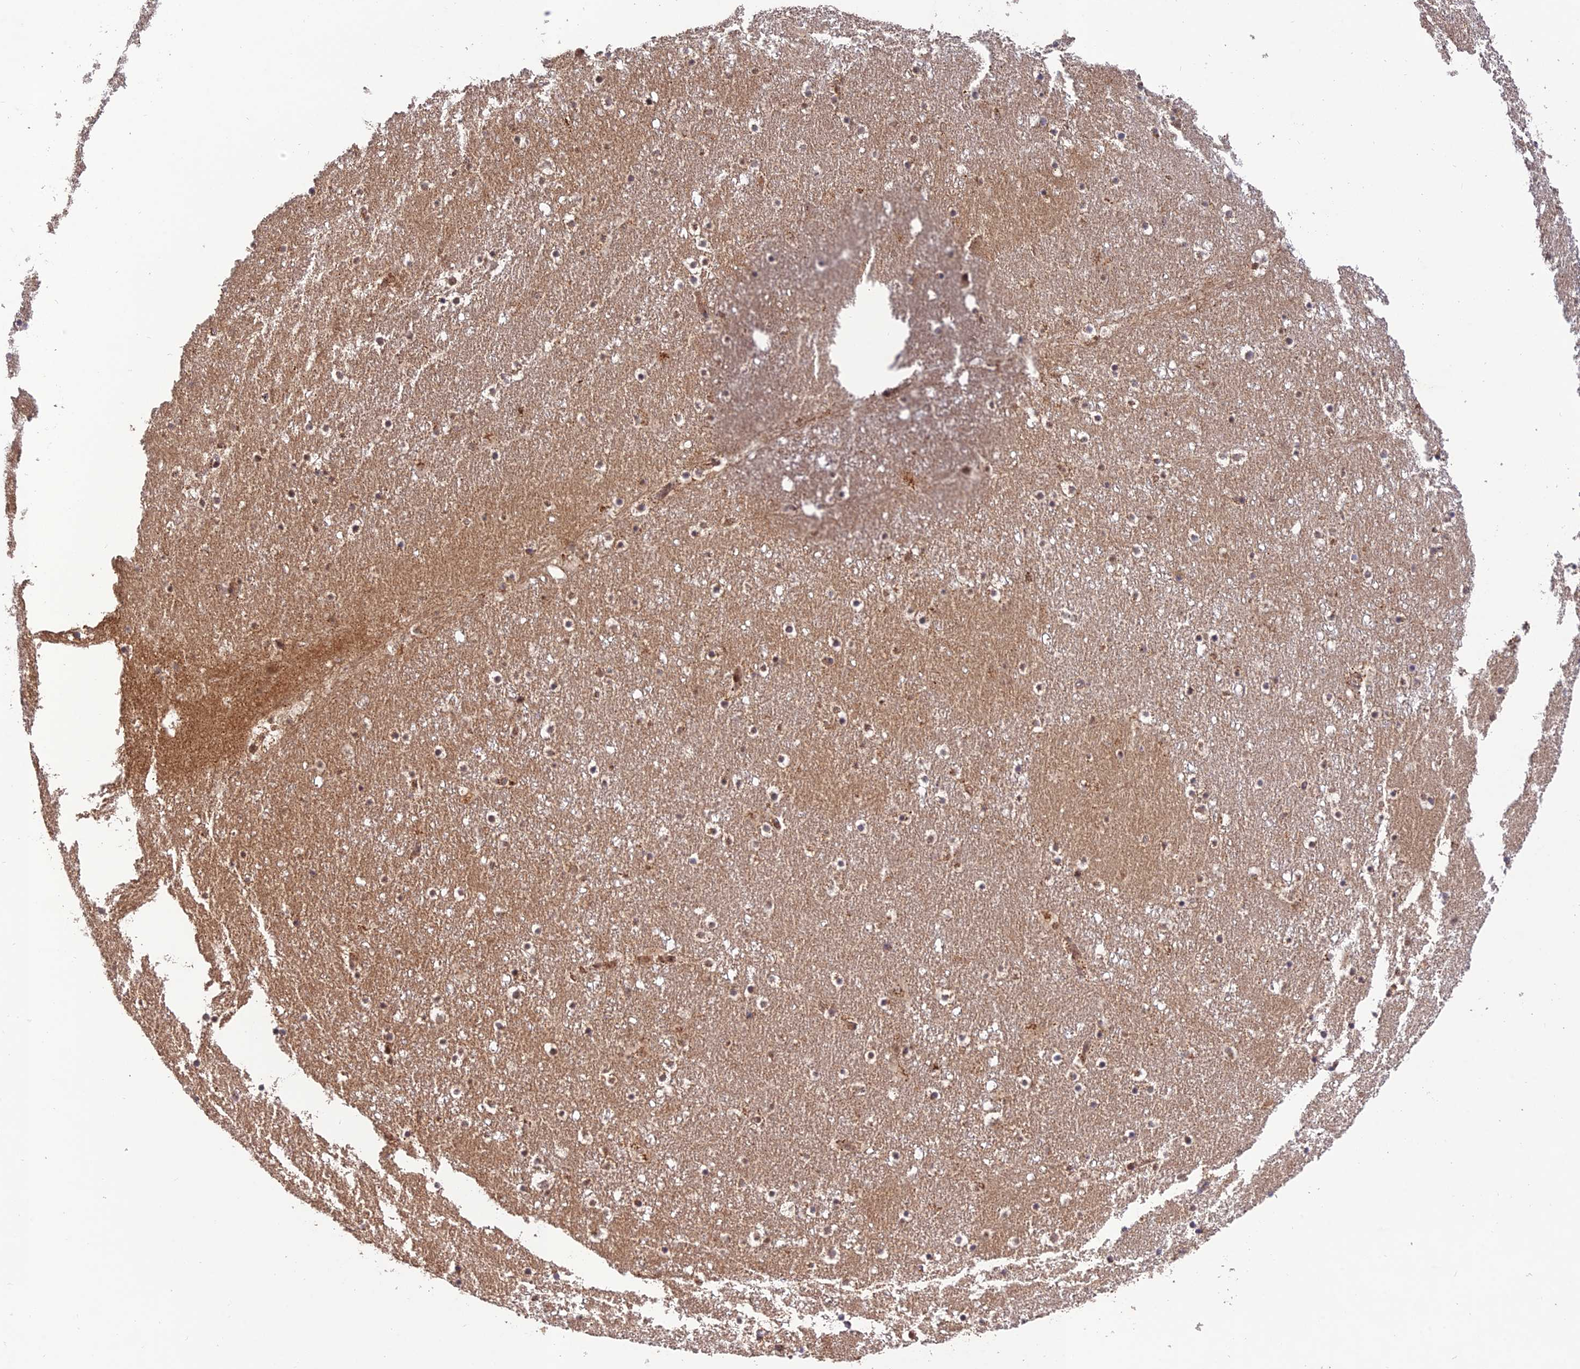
{"staining": {"intensity": "weak", "quantity": "25%-75%", "location": "nuclear"}, "tissue": "caudate", "cell_type": "Glial cells", "image_type": "normal", "snomed": [{"axis": "morphology", "description": "Normal tissue, NOS"}, {"axis": "topography", "description": "Lateral ventricle wall"}], "caption": "Caudate stained with immunohistochemistry (IHC) reveals weak nuclear staining in about 25%-75% of glial cells. (DAB (3,3'-diaminobenzidine) = brown stain, brightfield microscopy at high magnification).", "gene": "REV1", "patient": {"sex": "male", "age": 45}}